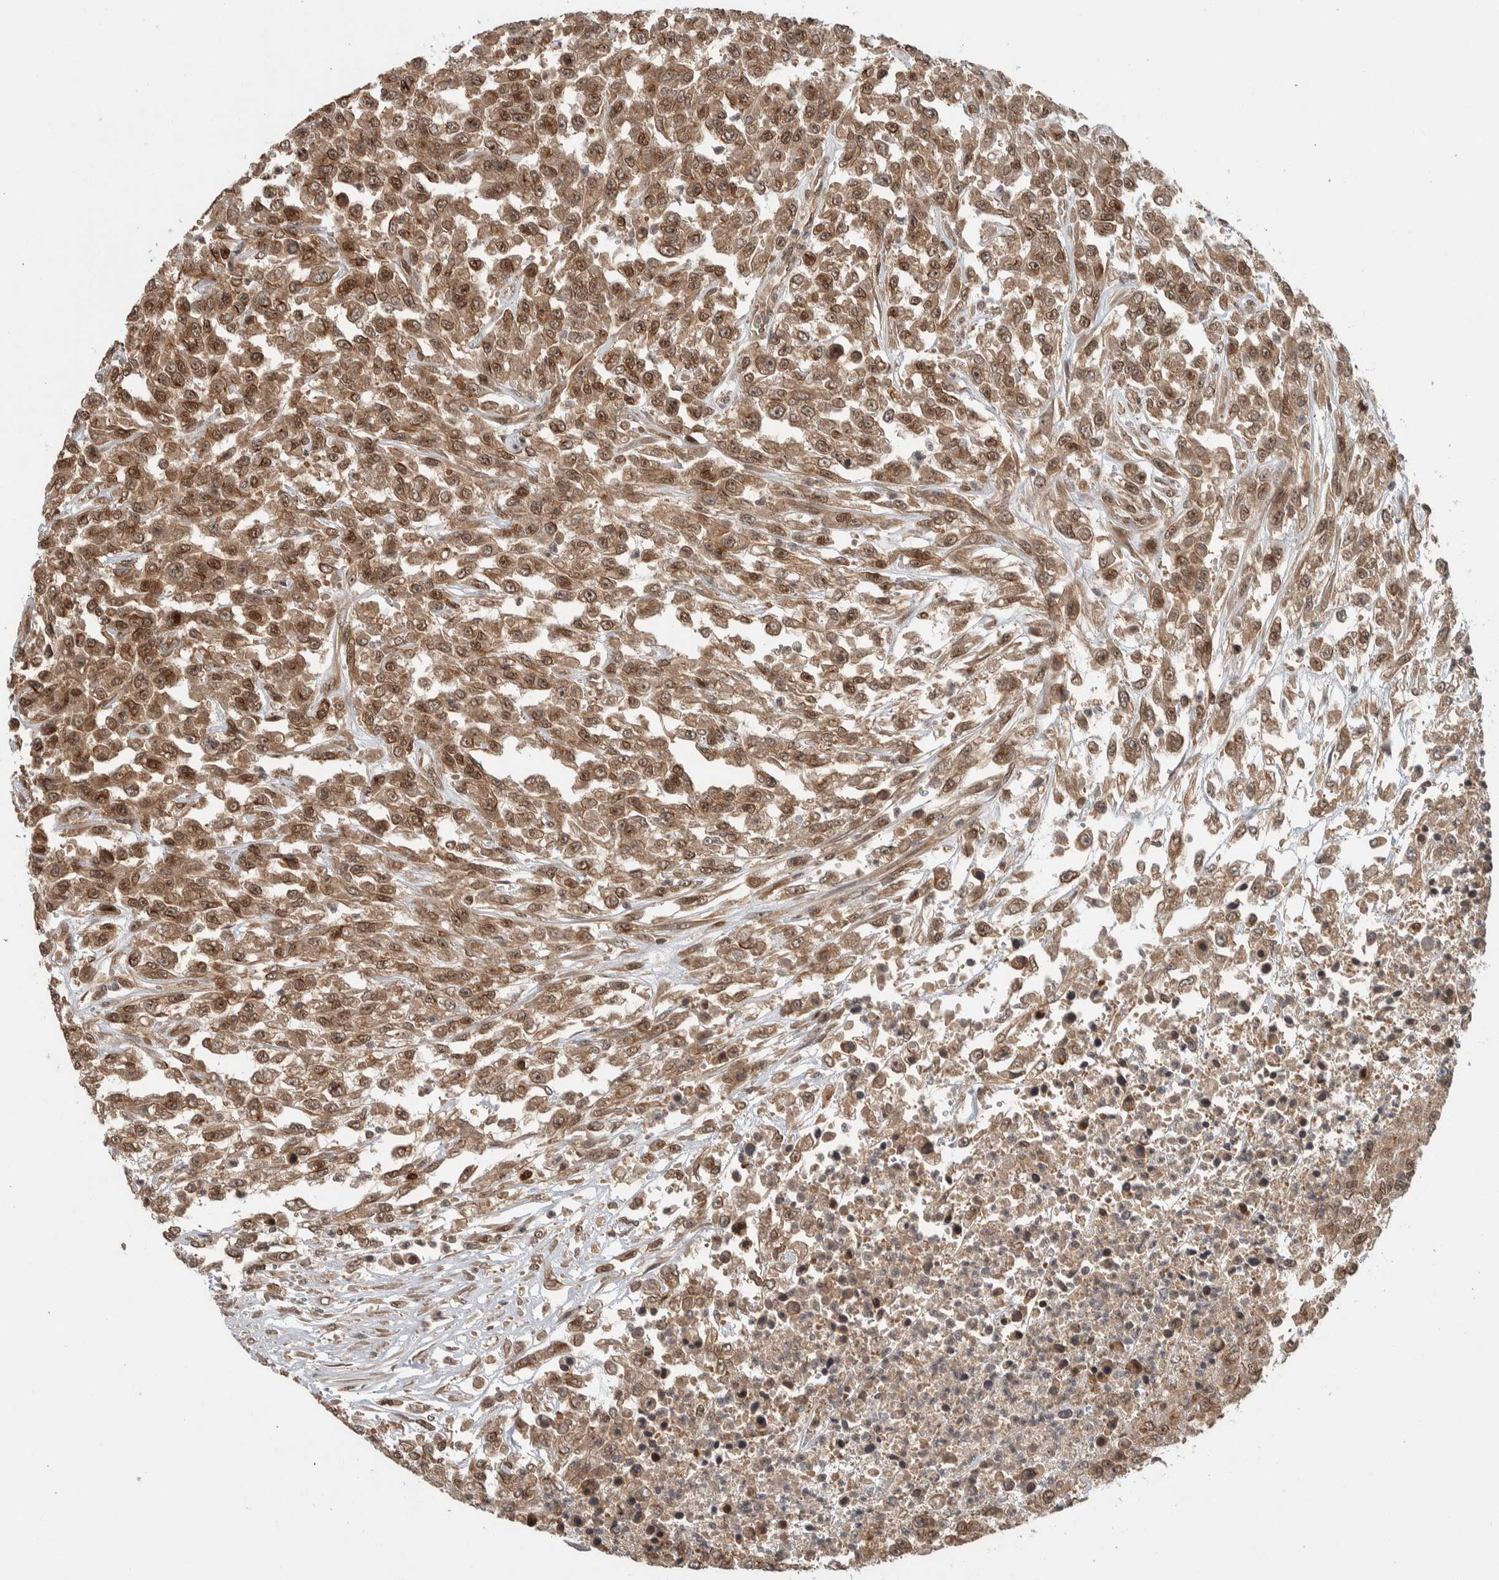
{"staining": {"intensity": "moderate", "quantity": ">75%", "location": "cytoplasmic/membranous,nuclear"}, "tissue": "urothelial cancer", "cell_type": "Tumor cells", "image_type": "cancer", "snomed": [{"axis": "morphology", "description": "Urothelial carcinoma, High grade"}, {"axis": "topography", "description": "Urinary bladder"}], "caption": "Protein analysis of urothelial carcinoma (high-grade) tissue displays moderate cytoplasmic/membranous and nuclear expression in approximately >75% of tumor cells.", "gene": "RPS6KA4", "patient": {"sex": "male", "age": 46}}